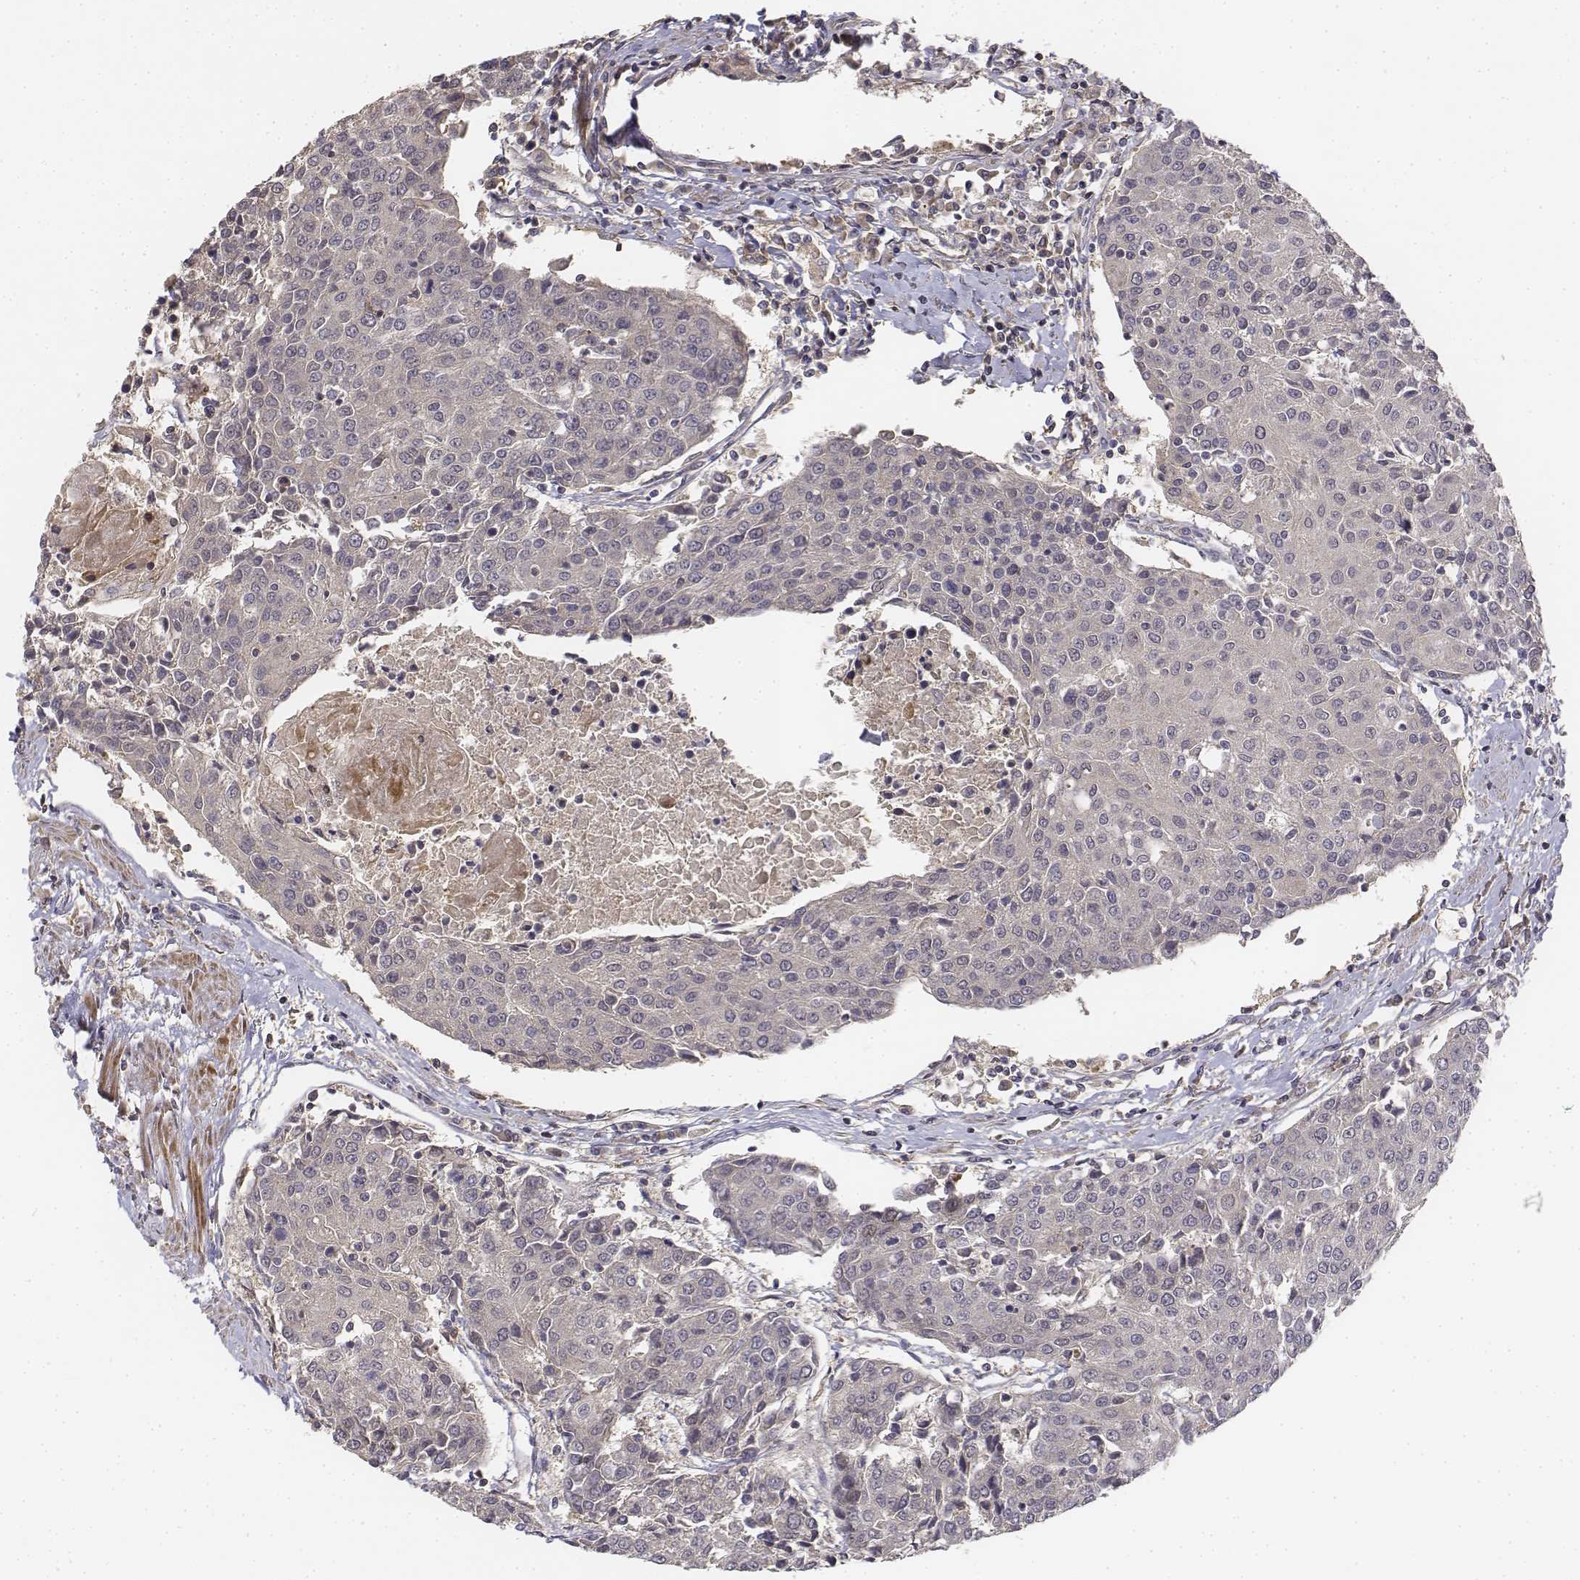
{"staining": {"intensity": "negative", "quantity": "none", "location": "none"}, "tissue": "urothelial cancer", "cell_type": "Tumor cells", "image_type": "cancer", "snomed": [{"axis": "morphology", "description": "Urothelial carcinoma, High grade"}, {"axis": "topography", "description": "Urinary bladder"}], "caption": "There is no significant expression in tumor cells of urothelial cancer.", "gene": "FBXO21", "patient": {"sex": "female", "age": 85}}